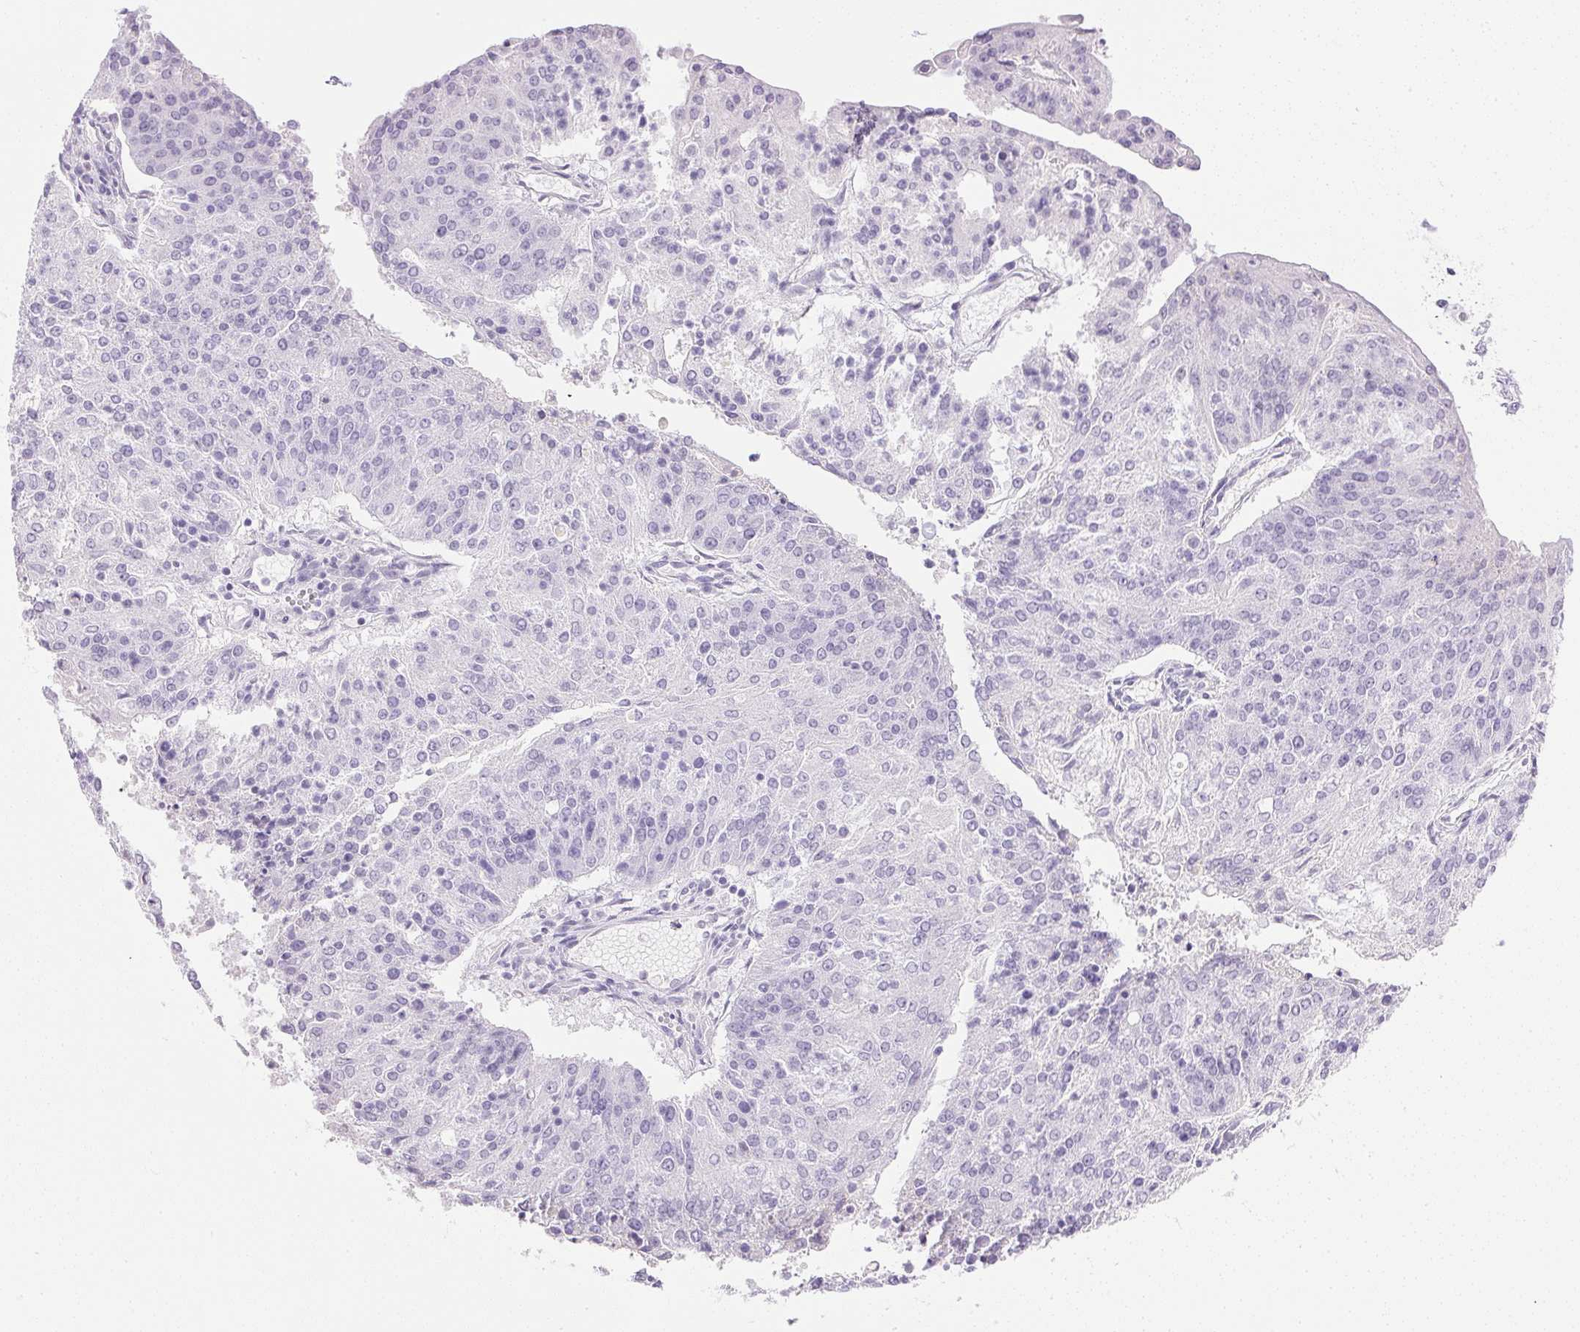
{"staining": {"intensity": "negative", "quantity": "none", "location": "none"}, "tissue": "endometrial cancer", "cell_type": "Tumor cells", "image_type": "cancer", "snomed": [{"axis": "morphology", "description": "Adenocarcinoma, NOS"}, {"axis": "topography", "description": "Endometrium"}], "caption": "Immunohistochemistry micrograph of endometrial cancer stained for a protein (brown), which demonstrates no staining in tumor cells.", "gene": "CPB1", "patient": {"sex": "female", "age": 82}}